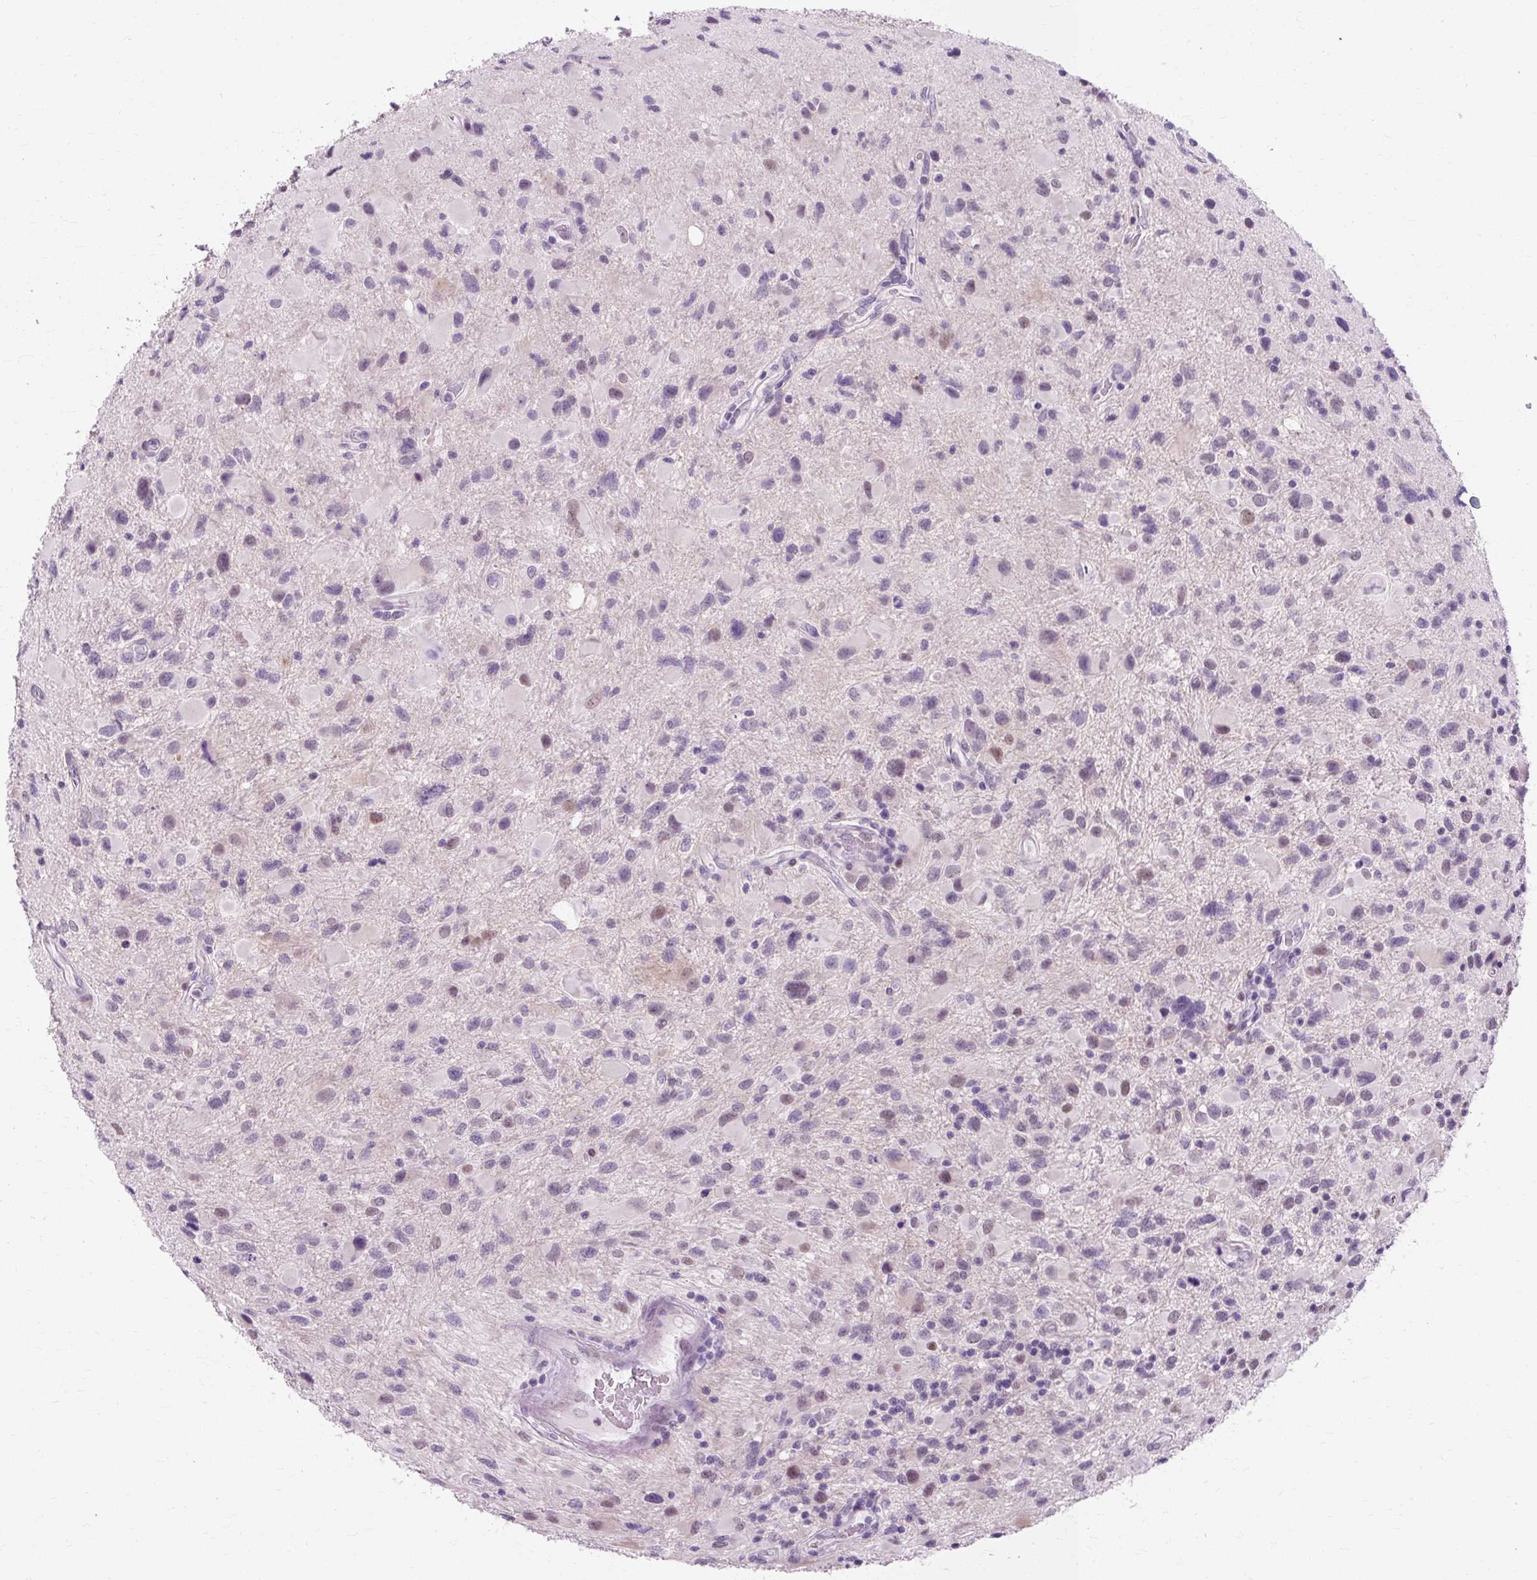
{"staining": {"intensity": "weak", "quantity": "<25%", "location": "nuclear"}, "tissue": "glioma", "cell_type": "Tumor cells", "image_type": "cancer", "snomed": [{"axis": "morphology", "description": "Glioma, malignant, Low grade"}, {"axis": "topography", "description": "Brain"}], "caption": "Tumor cells show no significant staining in low-grade glioma (malignant).", "gene": "RYBP", "patient": {"sex": "female", "age": 32}}